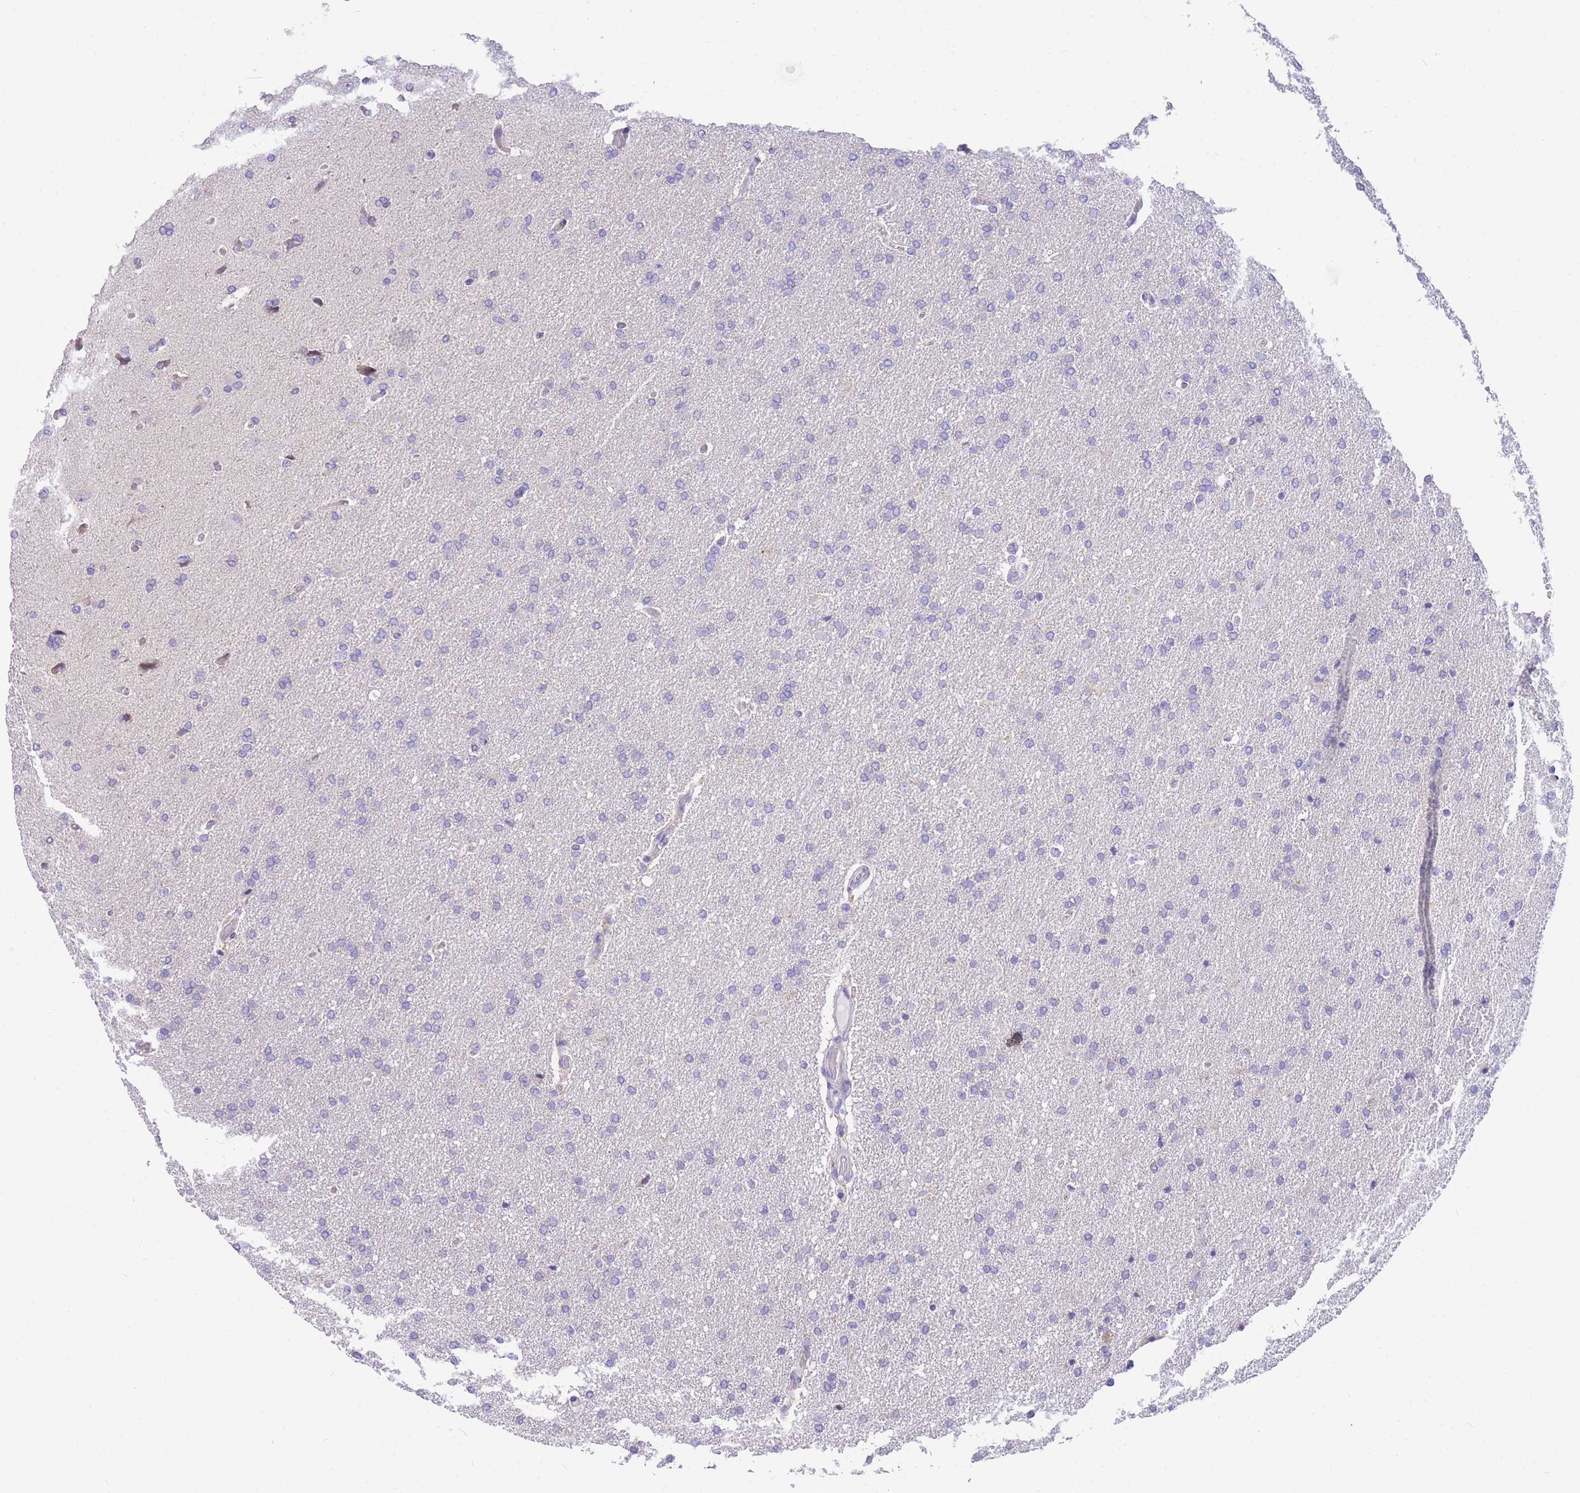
{"staining": {"intensity": "negative", "quantity": "none", "location": "none"}, "tissue": "glioma", "cell_type": "Tumor cells", "image_type": "cancer", "snomed": [{"axis": "morphology", "description": "Glioma, malignant, High grade"}, {"axis": "topography", "description": "Brain"}], "caption": "An image of human high-grade glioma (malignant) is negative for staining in tumor cells.", "gene": "DHRS11", "patient": {"sex": "male", "age": 72}}